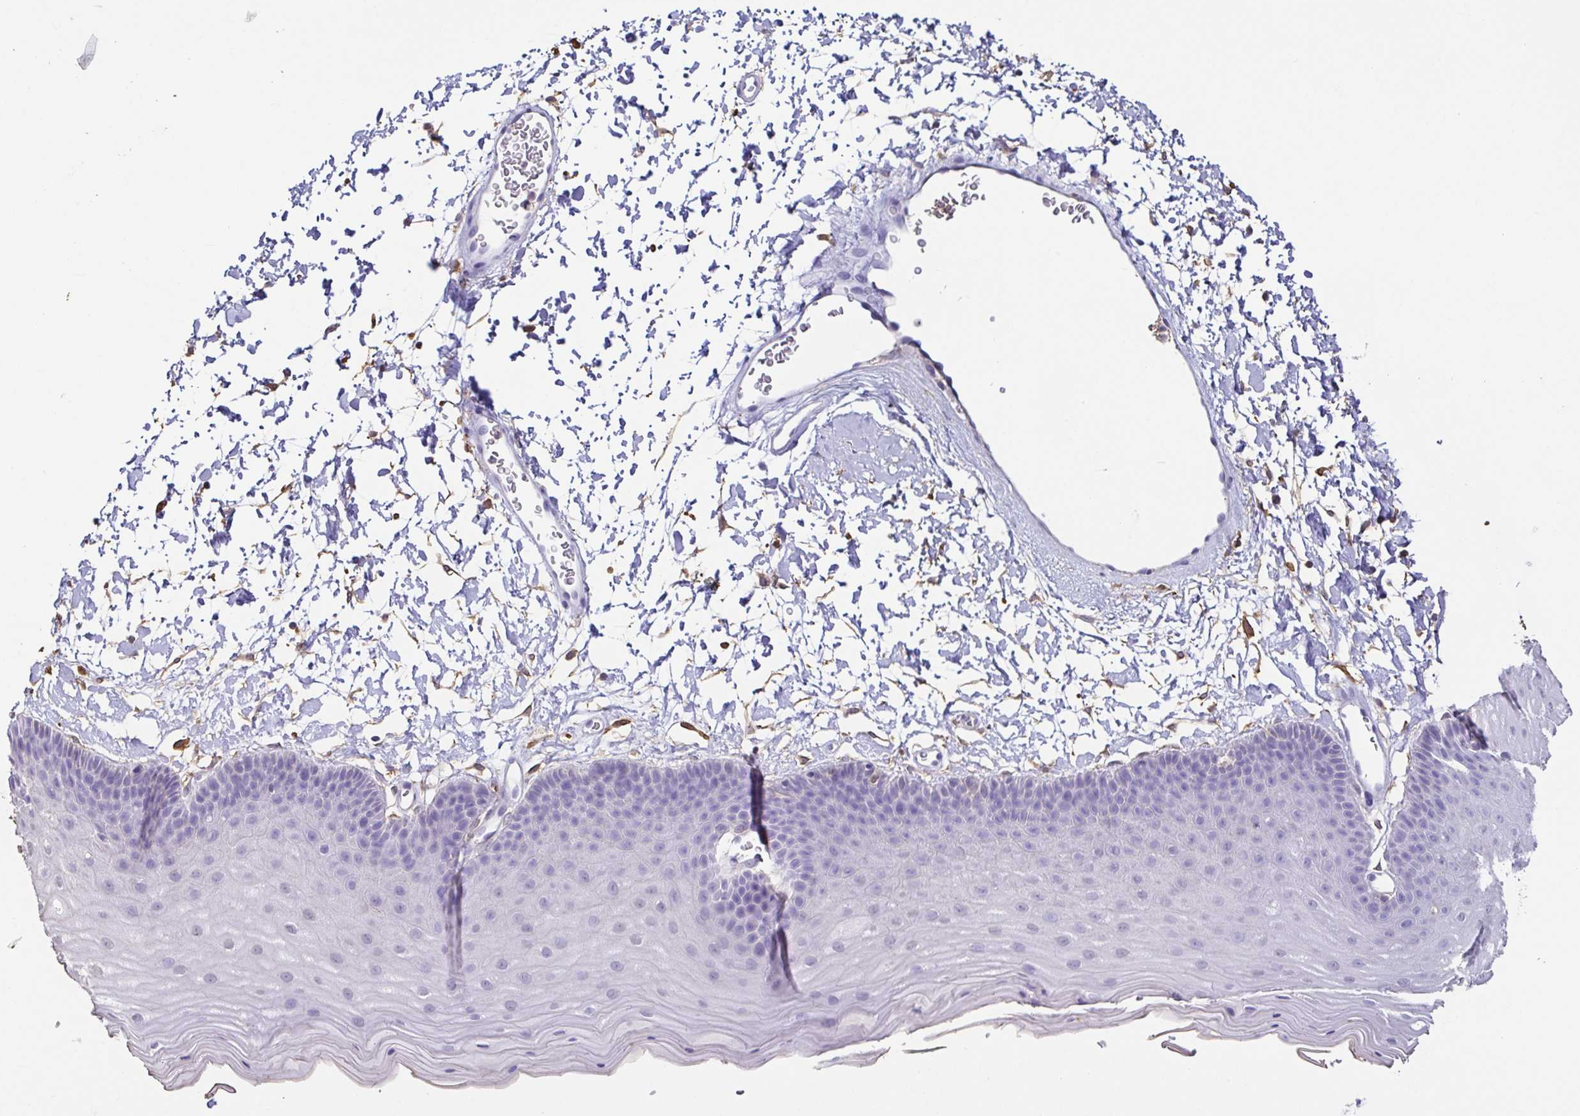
{"staining": {"intensity": "negative", "quantity": "none", "location": "none"}, "tissue": "skin", "cell_type": "Epidermal cells", "image_type": "normal", "snomed": [{"axis": "morphology", "description": "Normal tissue, NOS"}, {"axis": "topography", "description": "Anal"}], "caption": "A histopathology image of skin stained for a protein shows no brown staining in epidermal cells. Brightfield microscopy of immunohistochemistry (IHC) stained with DAB (3,3'-diaminobenzidine) (brown) and hematoxylin (blue), captured at high magnification.", "gene": "ANXA10", "patient": {"sex": "male", "age": 53}}